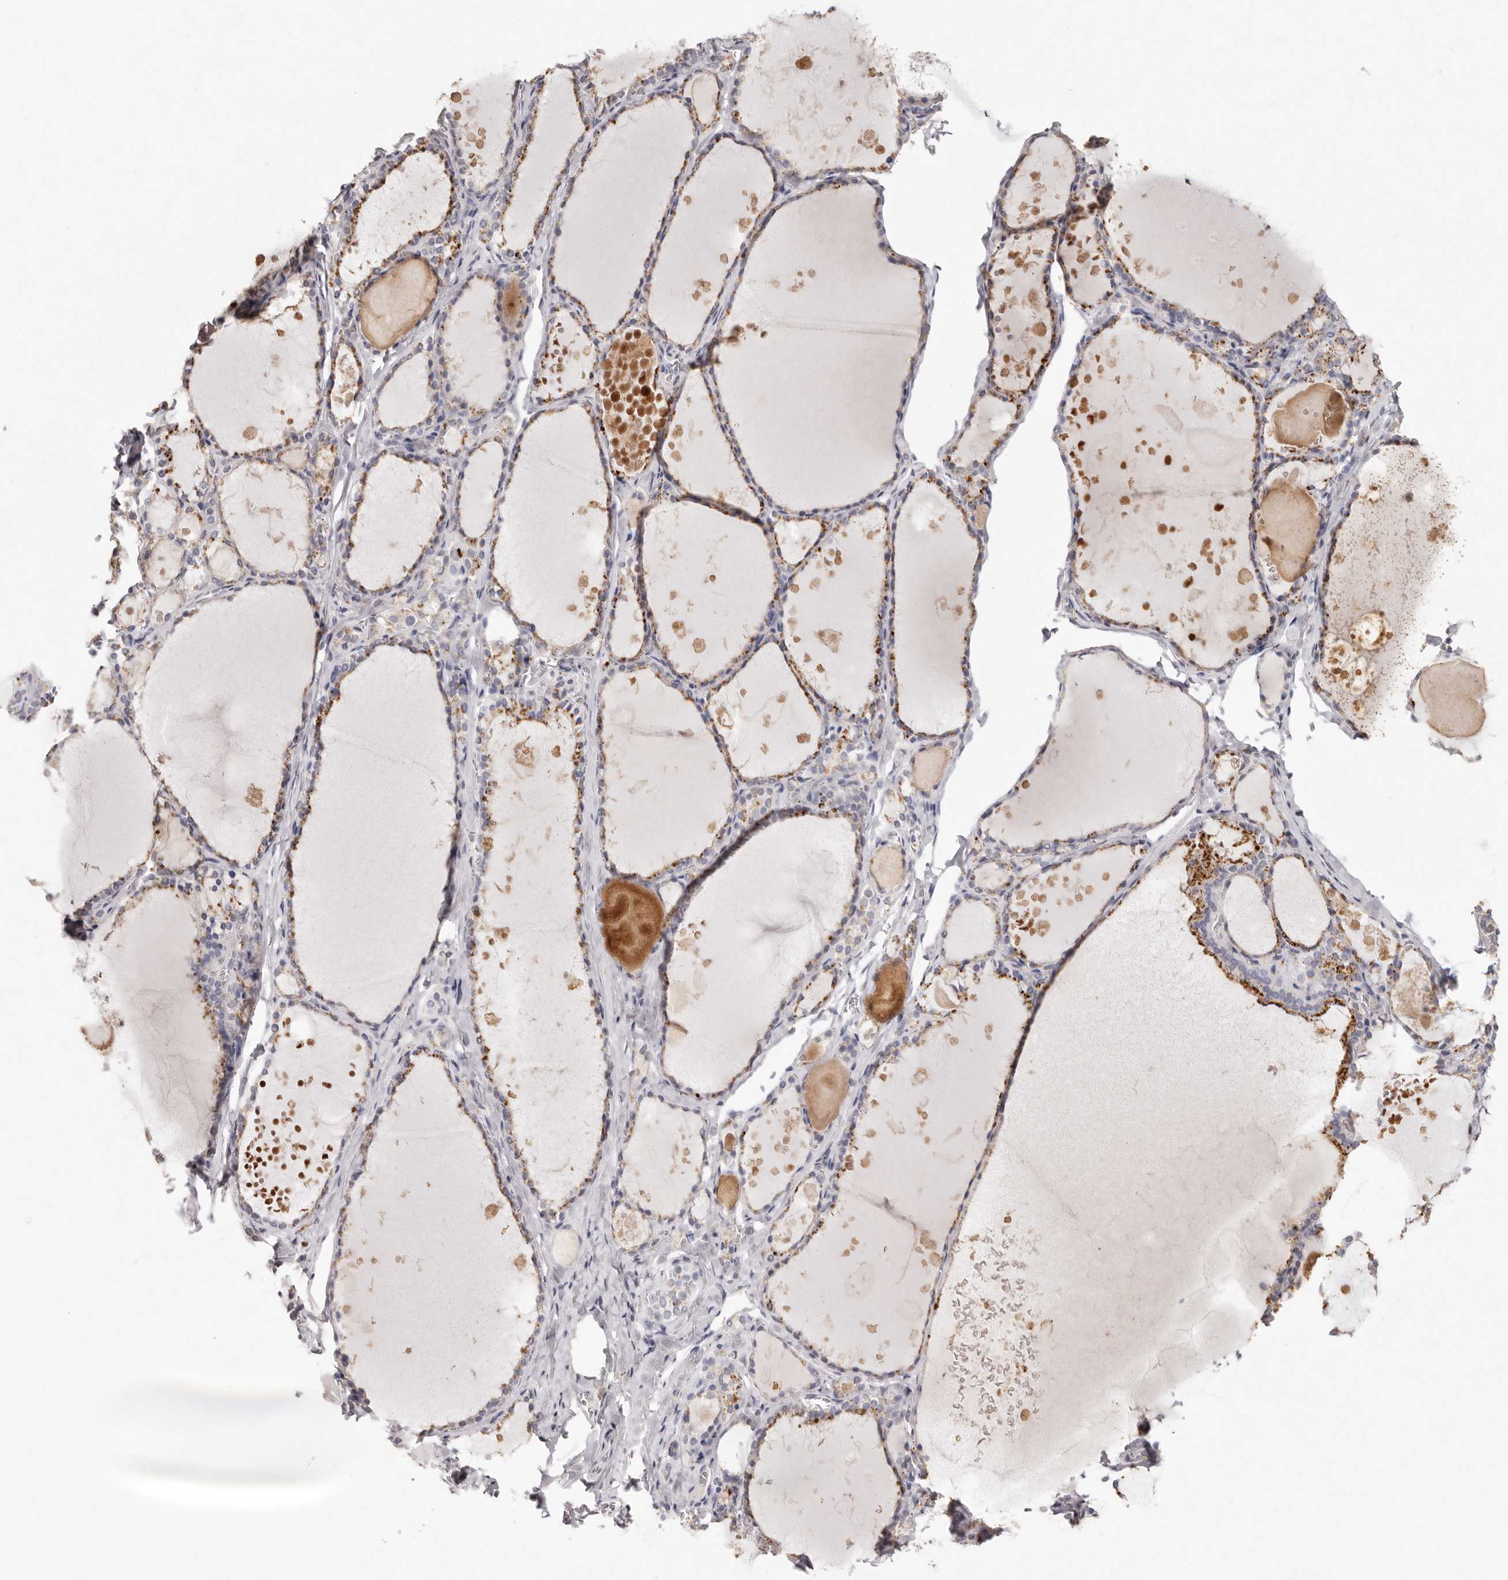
{"staining": {"intensity": "moderate", "quantity": "25%-75%", "location": "cytoplasmic/membranous"}, "tissue": "thyroid gland", "cell_type": "Glandular cells", "image_type": "normal", "snomed": [{"axis": "morphology", "description": "Normal tissue, NOS"}, {"axis": "topography", "description": "Thyroid gland"}], "caption": "Protein staining exhibits moderate cytoplasmic/membranous positivity in approximately 25%-75% of glandular cells in benign thyroid gland. (brown staining indicates protein expression, while blue staining denotes nuclei).", "gene": "FAM185A", "patient": {"sex": "male", "age": 56}}